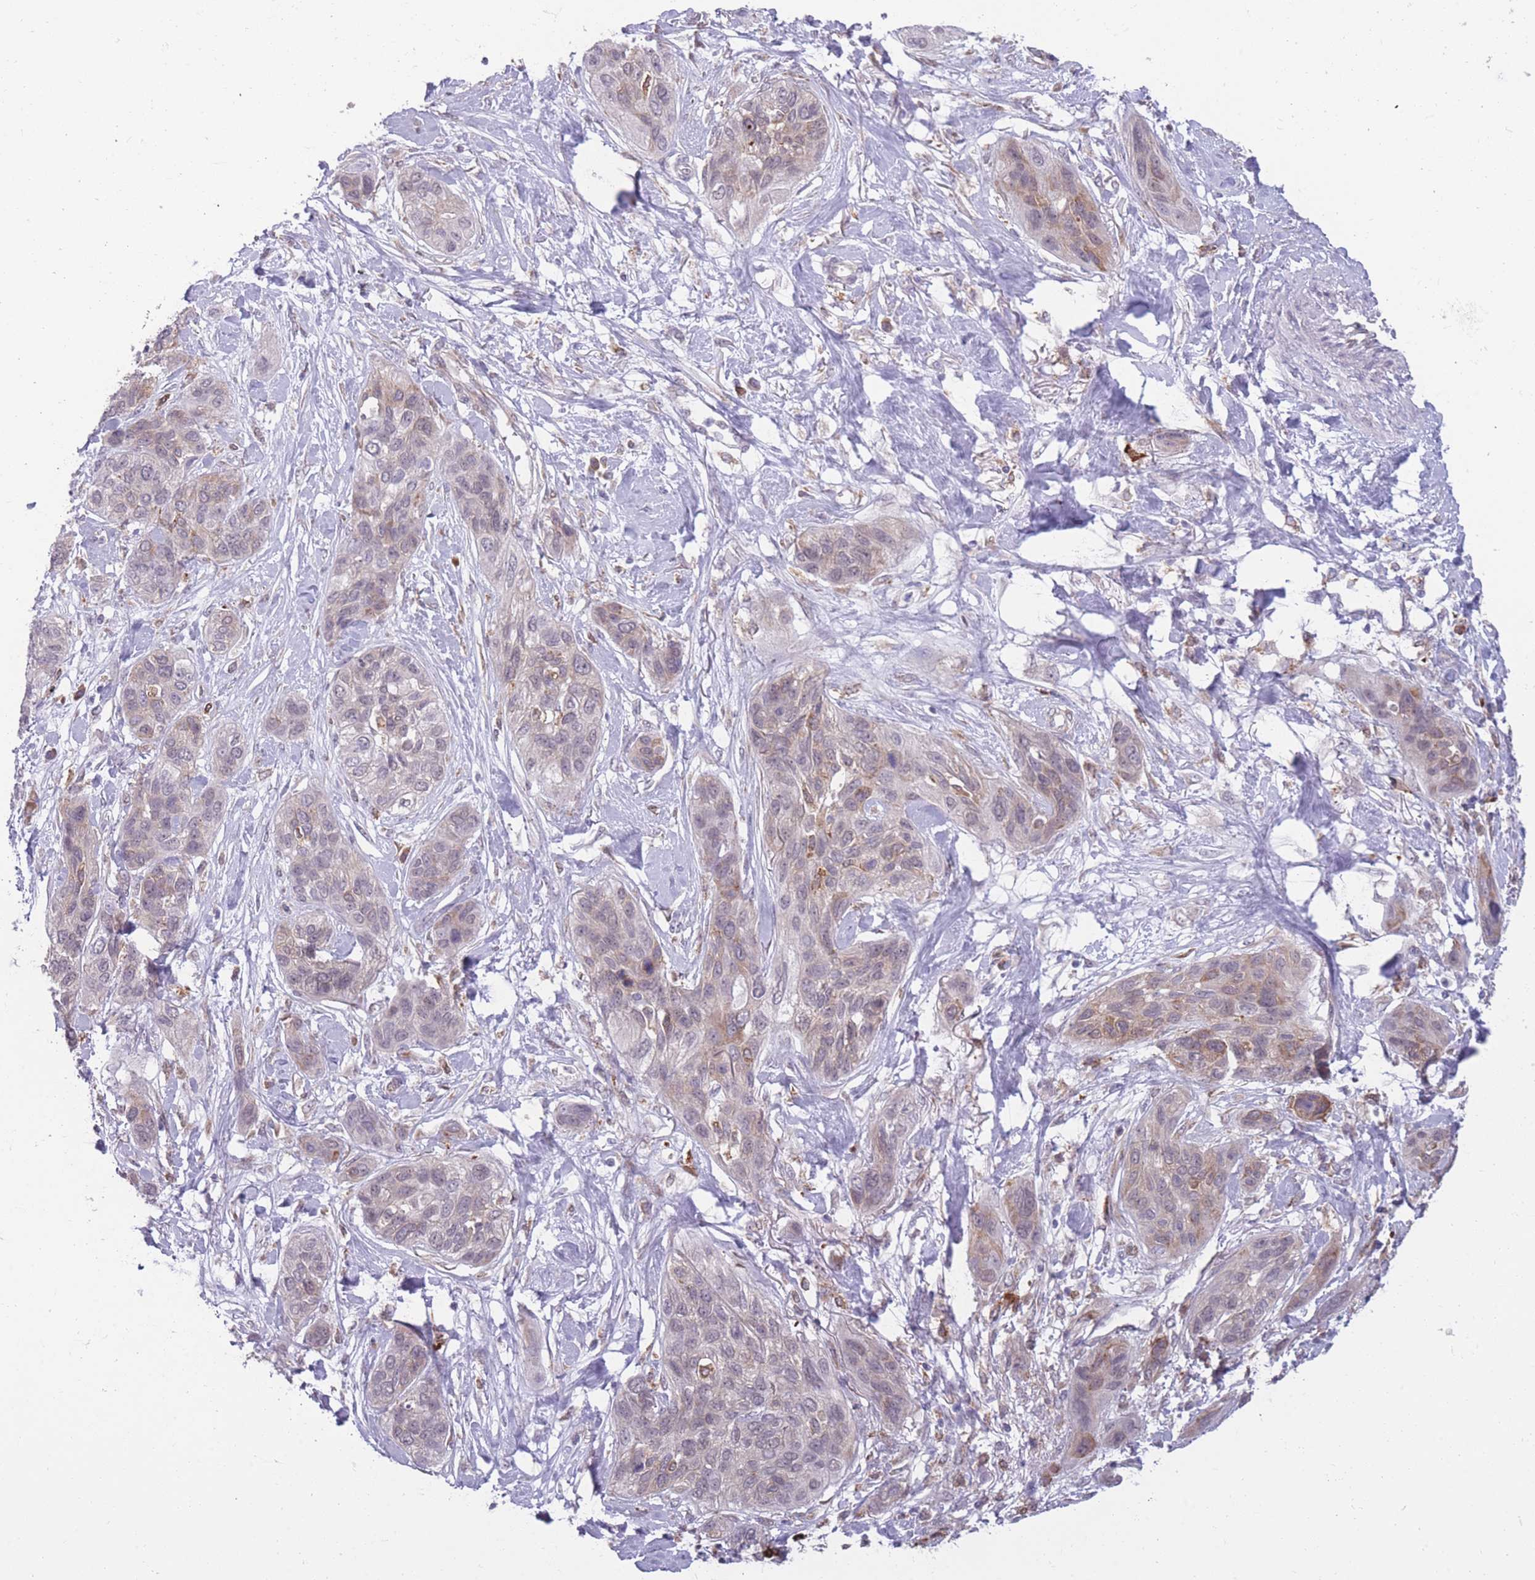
{"staining": {"intensity": "moderate", "quantity": "<25%", "location": "cytoplasmic/membranous"}, "tissue": "lung cancer", "cell_type": "Tumor cells", "image_type": "cancer", "snomed": [{"axis": "morphology", "description": "Squamous cell carcinoma, NOS"}, {"axis": "topography", "description": "Lung"}], "caption": "High-power microscopy captured an IHC histopathology image of lung squamous cell carcinoma, revealing moderate cytoplasmic/membranous positivity in approximately <25% of tumor cells.", "gene": "TMEM121", "patient": {"sex": "female", "age": 70}}